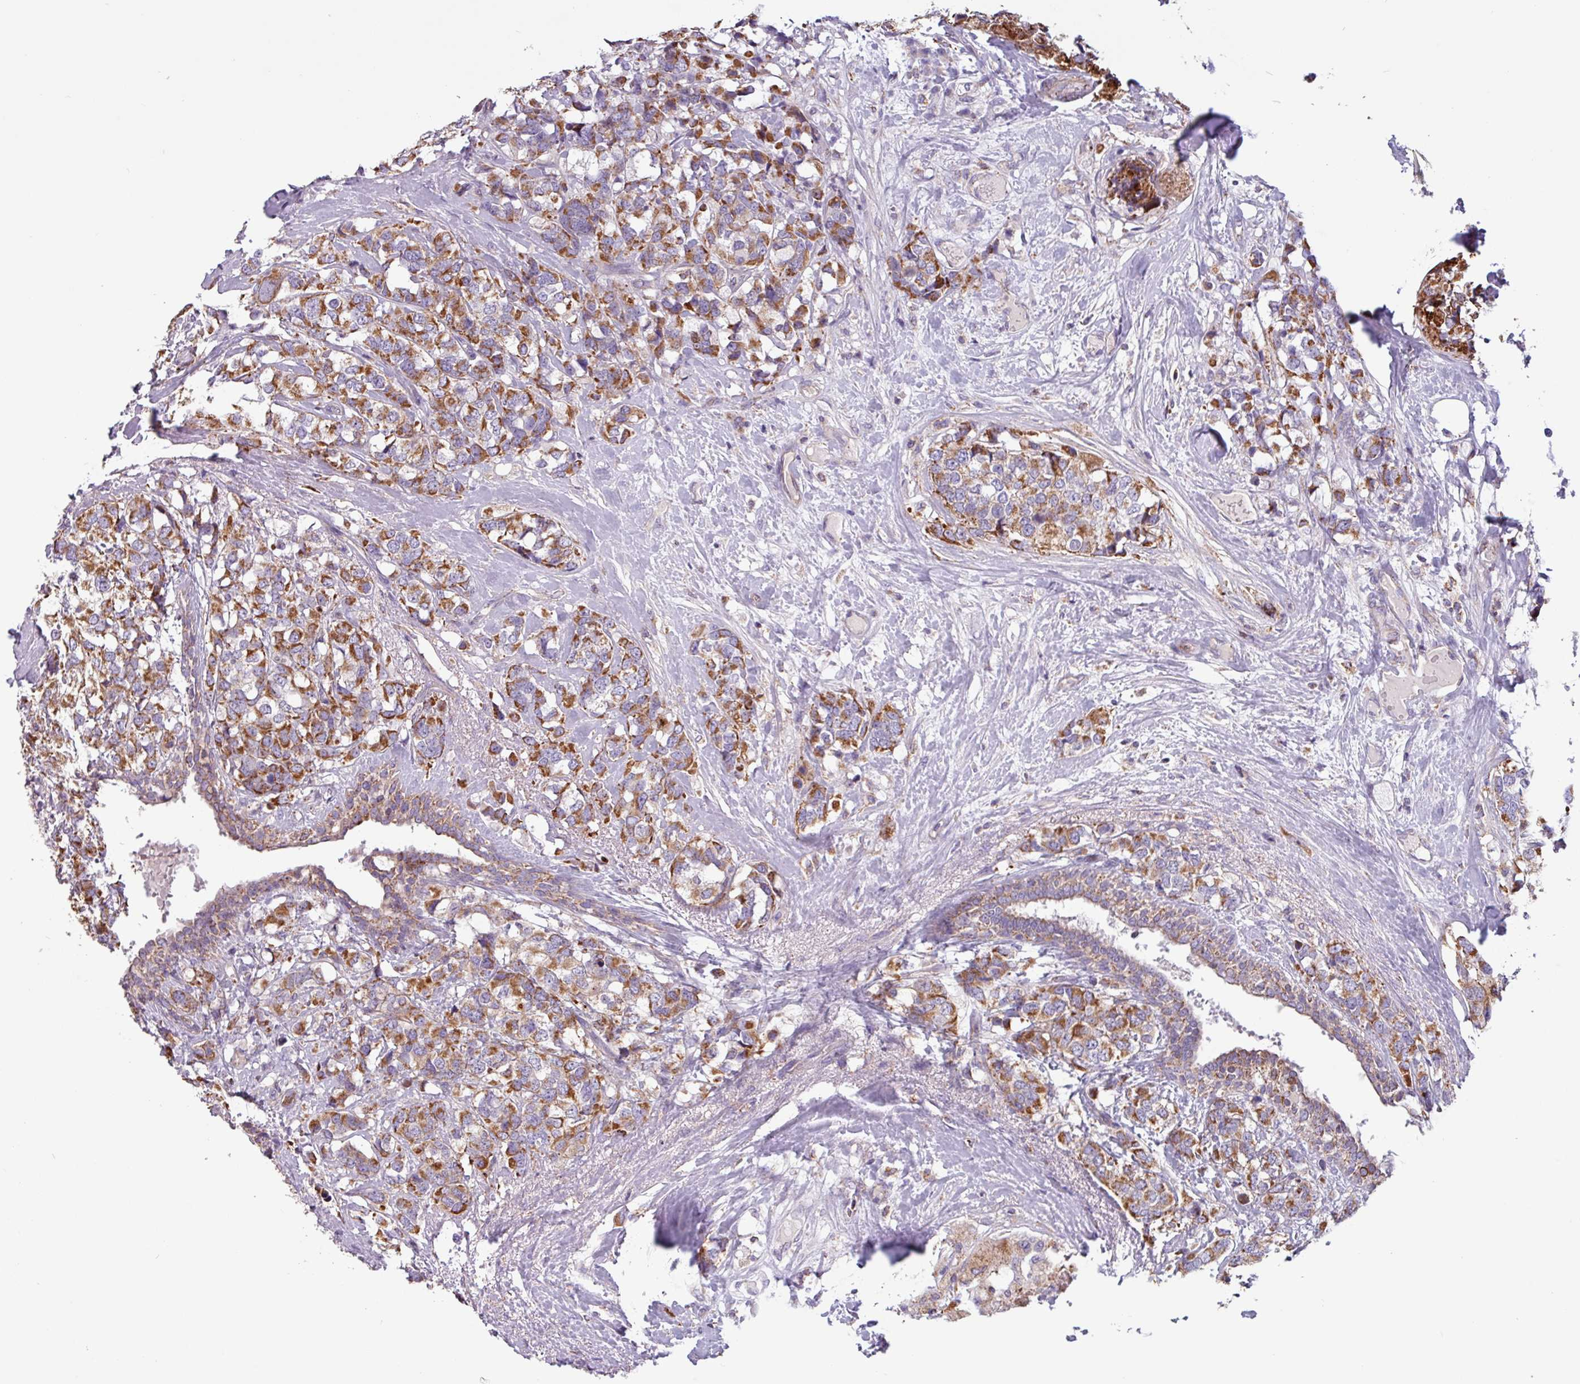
{"staining": {"intensity": "moderate", "quantity": ">75%", "location": "cytoplasmic/membranous"}, "tissue": "breast cancer", "cell_type": "Tumor cells", "image_type": "cancer", "snomed": [{"axis": "morphology", "description": "Lobular carcinoma"}, {"axis": "topography", "description": "Breast"}], "caption": "Lobular carcinoma (breast) stained for a protein shows moderate cytoplasmic/membranous positivity in tumor cells. The staining is performed using DAB (3,3'-diaminobenzidine) brown chromogen to label protein expression. The nuclei are counter-stained blue using hematoxylin.", "gene": "CAMK1", "patient": {"sex": "female", "age": 59}}